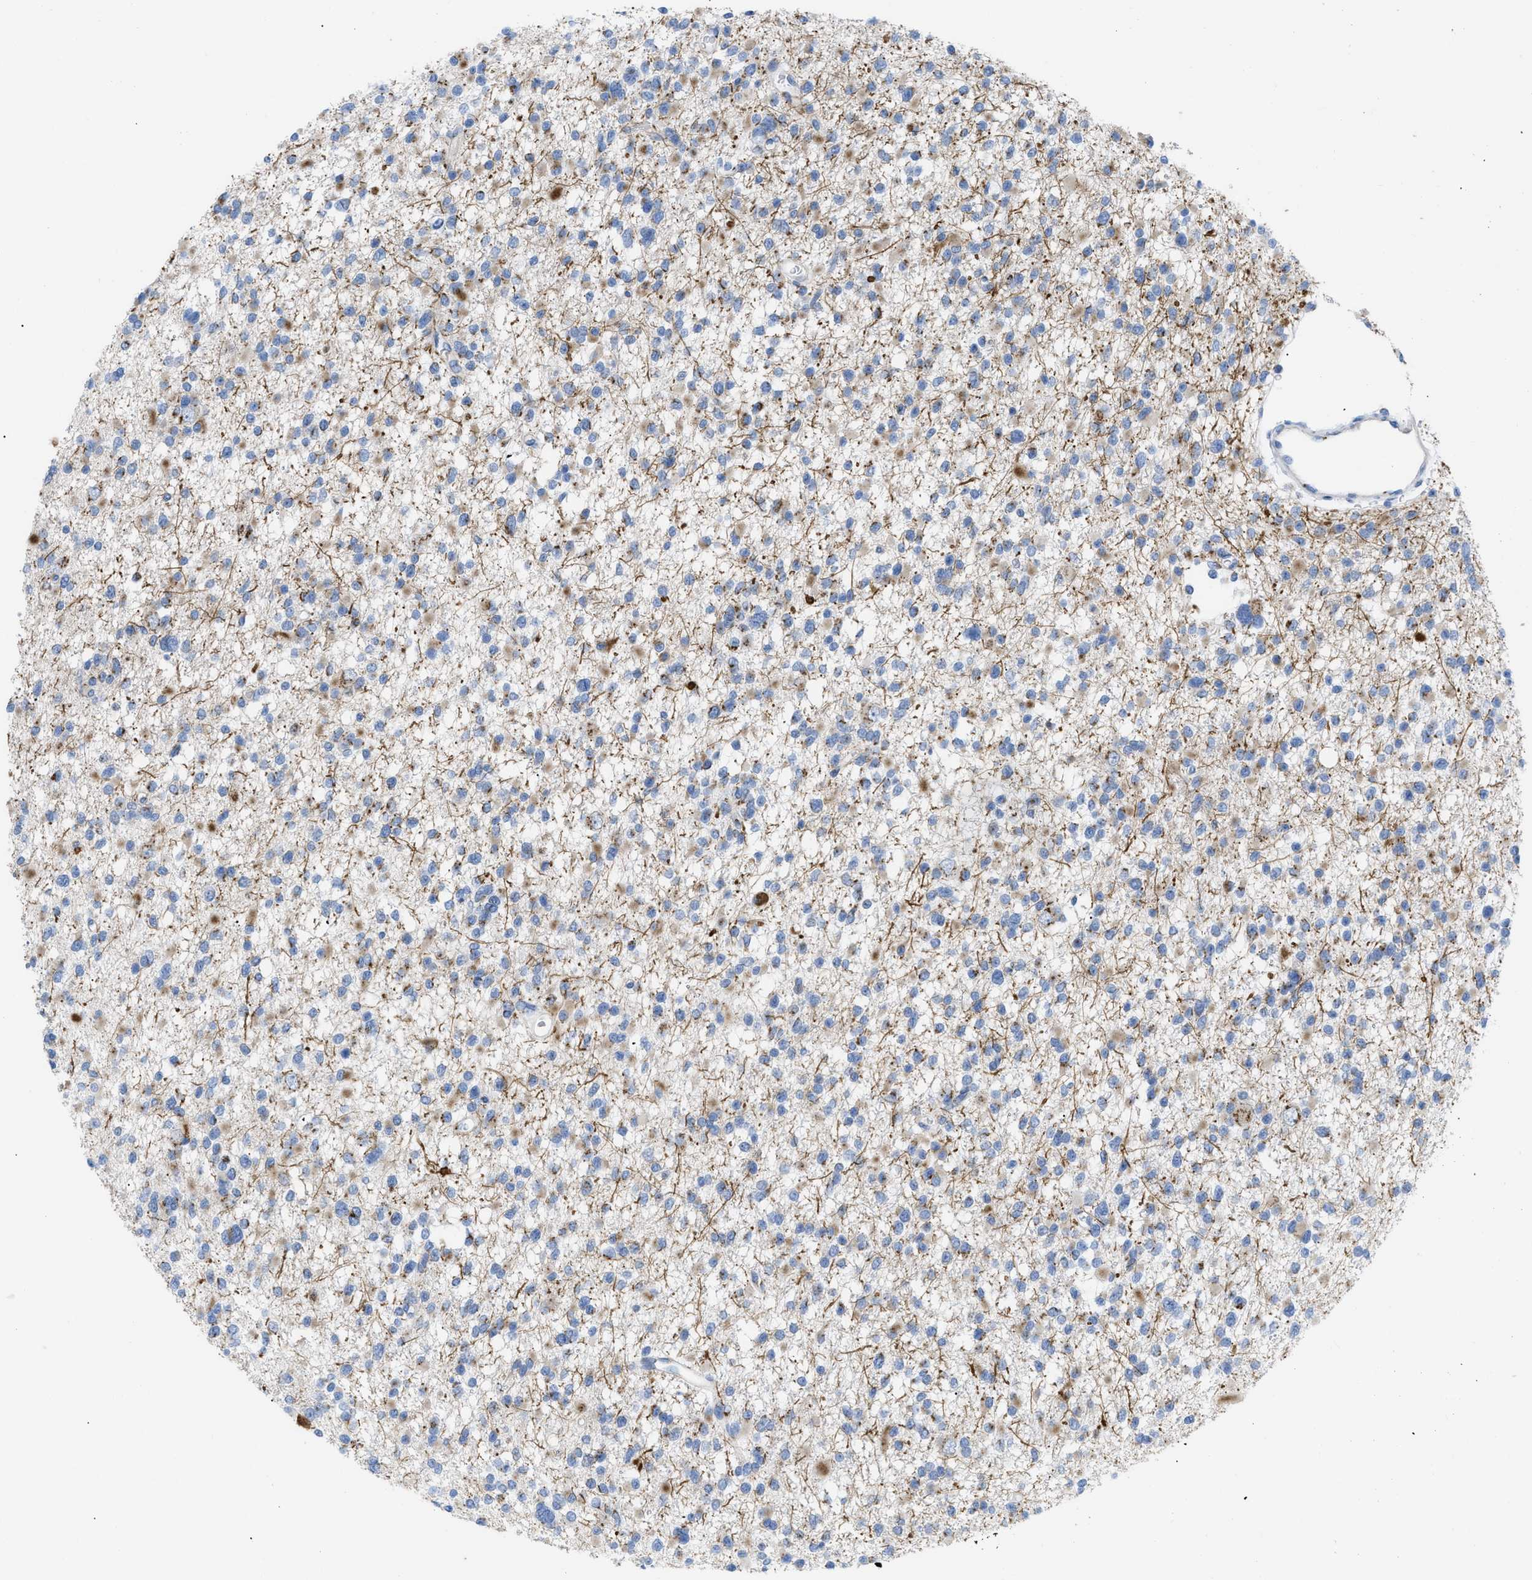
{"staining": {"intensity": "moderate", "quantity": "<25%", "location": "cytoplasmic/membranous"}, "tissue": "glioma", "cell_type": "Tumor cells", "image_type": "cancer", "snomed": [{"axis": "morphology", "description": "Glioma, malignant, Low grade"}, {"axis": "topography", "description": "Brain"}], "caption": "Tumor cells reveal moderate cytoplasmic/membranous positivity in approximately <25% of cells in glioma.", "gene": "TMEM17", "patient": {"sex": "female", "age": 22}}